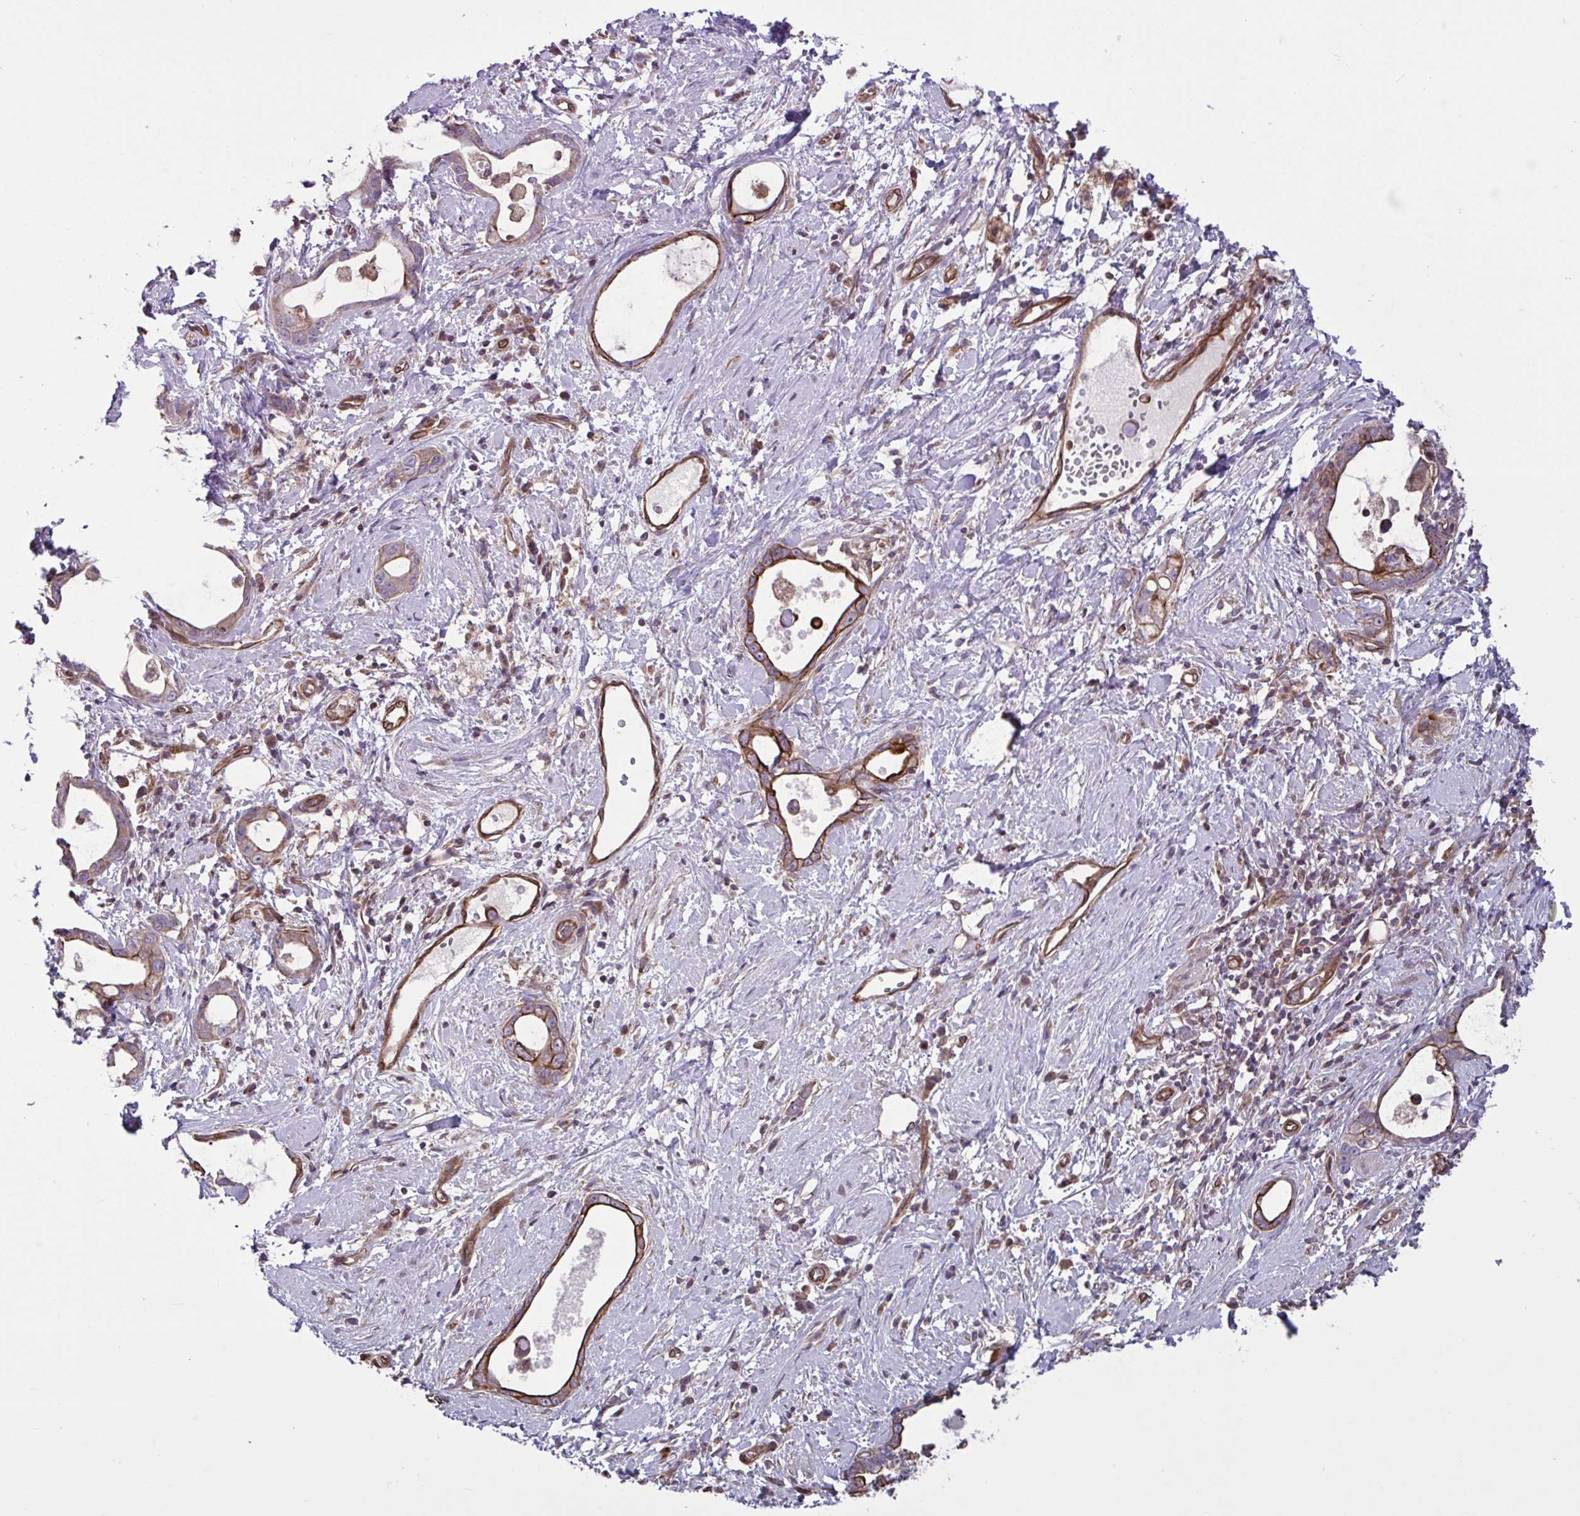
{"staining": {"intensity": "moderate", "quantity": ">75%", "location": "cytoplasmic/membranous"}, "tissue": "stomach cancer", "cell_type": "Tumor cells", "image_type": "cancer", "snomed": [{"axis": "morphology", "description": "Adenocarcinoma, NOS"}, {"axis": "topography", "description": "Stomach"}], "caption": "Stomach adenocarcinoma stained with immunohistochemistry (IHC) exhibits moderate cytoplasmic/membranous positivity in approximately >75% of tumor cells.", "gene": "GLTP", "patient": {"sex": "male", "age": 55}}